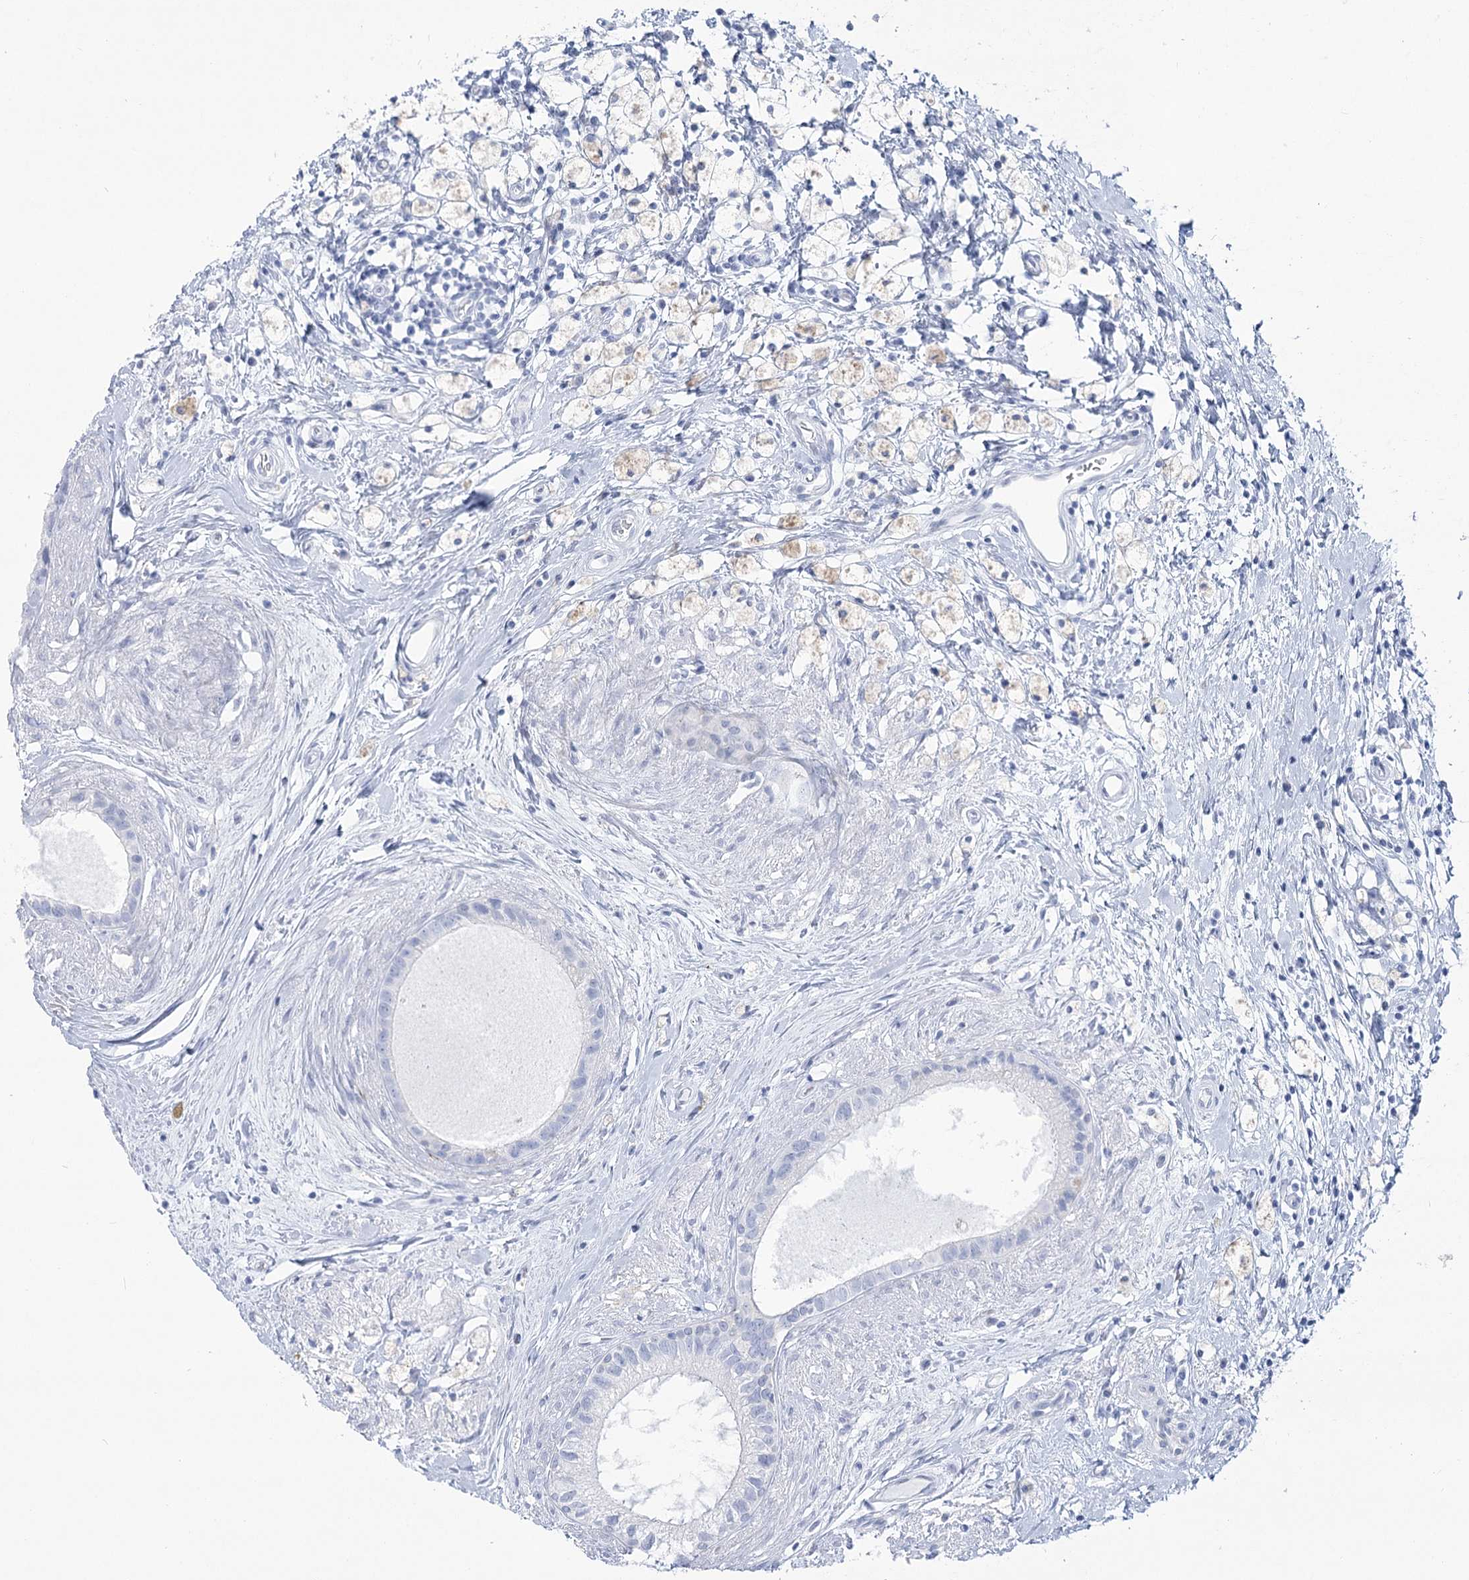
{"staining": {"intensity": "negative", "quantity": "none", "location": "none"}, "tissue": "epididymis", "cell_type": "Glandular cells", "image_type": "normal", "snomed": [{"axis": "morphology", "description": "Normal tissue, NOS"}, {"axis": "topography", "description": "Epididymis"}], "caption": "Epididymis stained for a protein using immunohistochemistry displays no positivity glandular cells.", "gene": "ZNF843", "patient": {"sex": "male", "age": 80}}